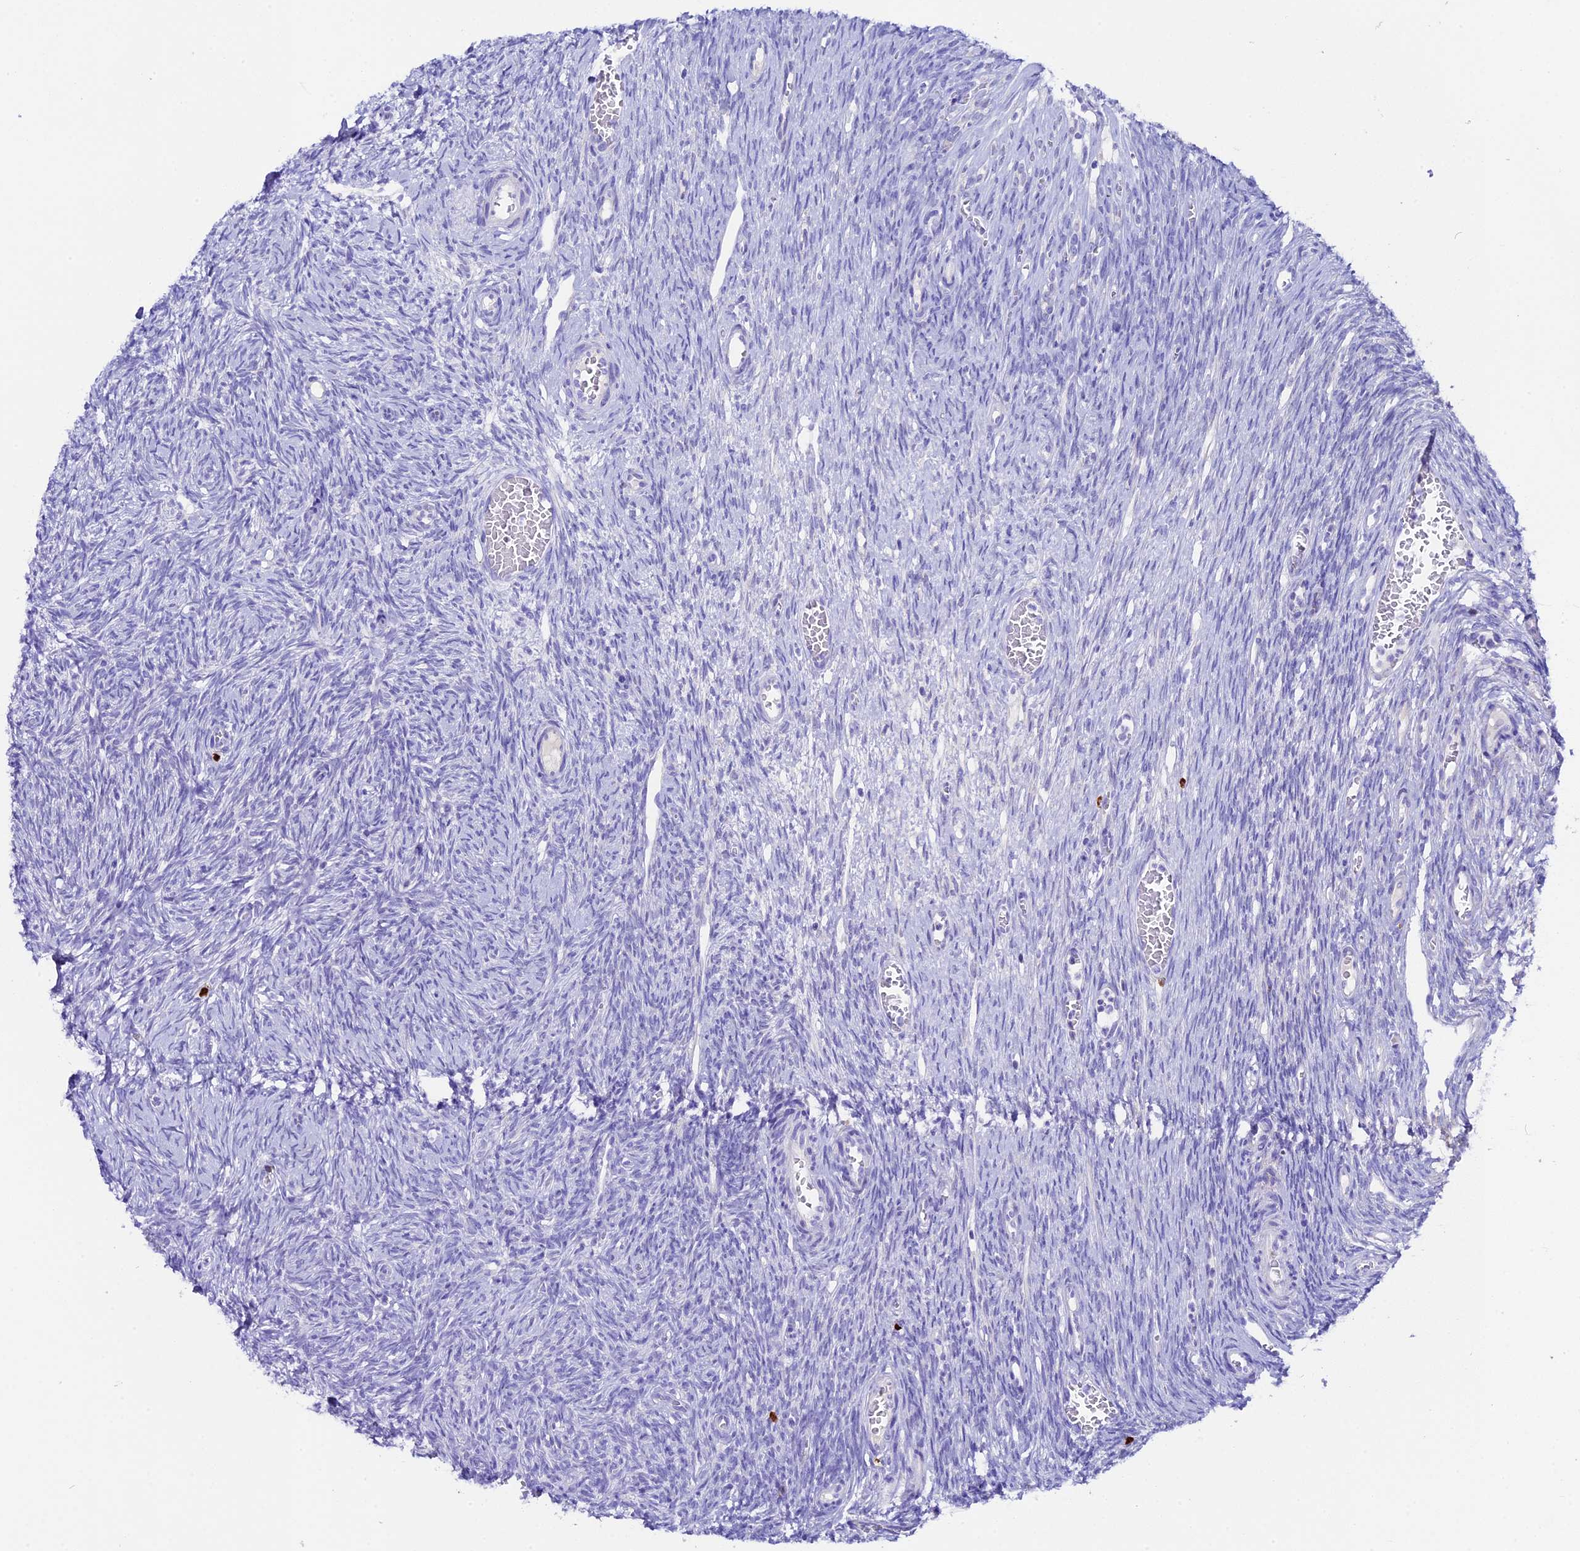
{"staining": {"intensity": "negative", "quantity": "none", "location": "none"}, "tissue": "ovary", "cell_type": "Ovarian stroma cells", "image_type": "normal", "snomed": [{"axis": "morphology", "description": "Normal tissue, NOS"}, {"axis": "topography", "description": "Ovary"}], "caption": "High power microscopy photomicrograph of an immunohistochemistry (IHC) photomicrograph of normal ovary, revealing no significant positivity in ovarian stroma cells. Nuclei are stained in blue.", "gene": "FKBP11", "patient": {"sex": "female", "age": 44}}